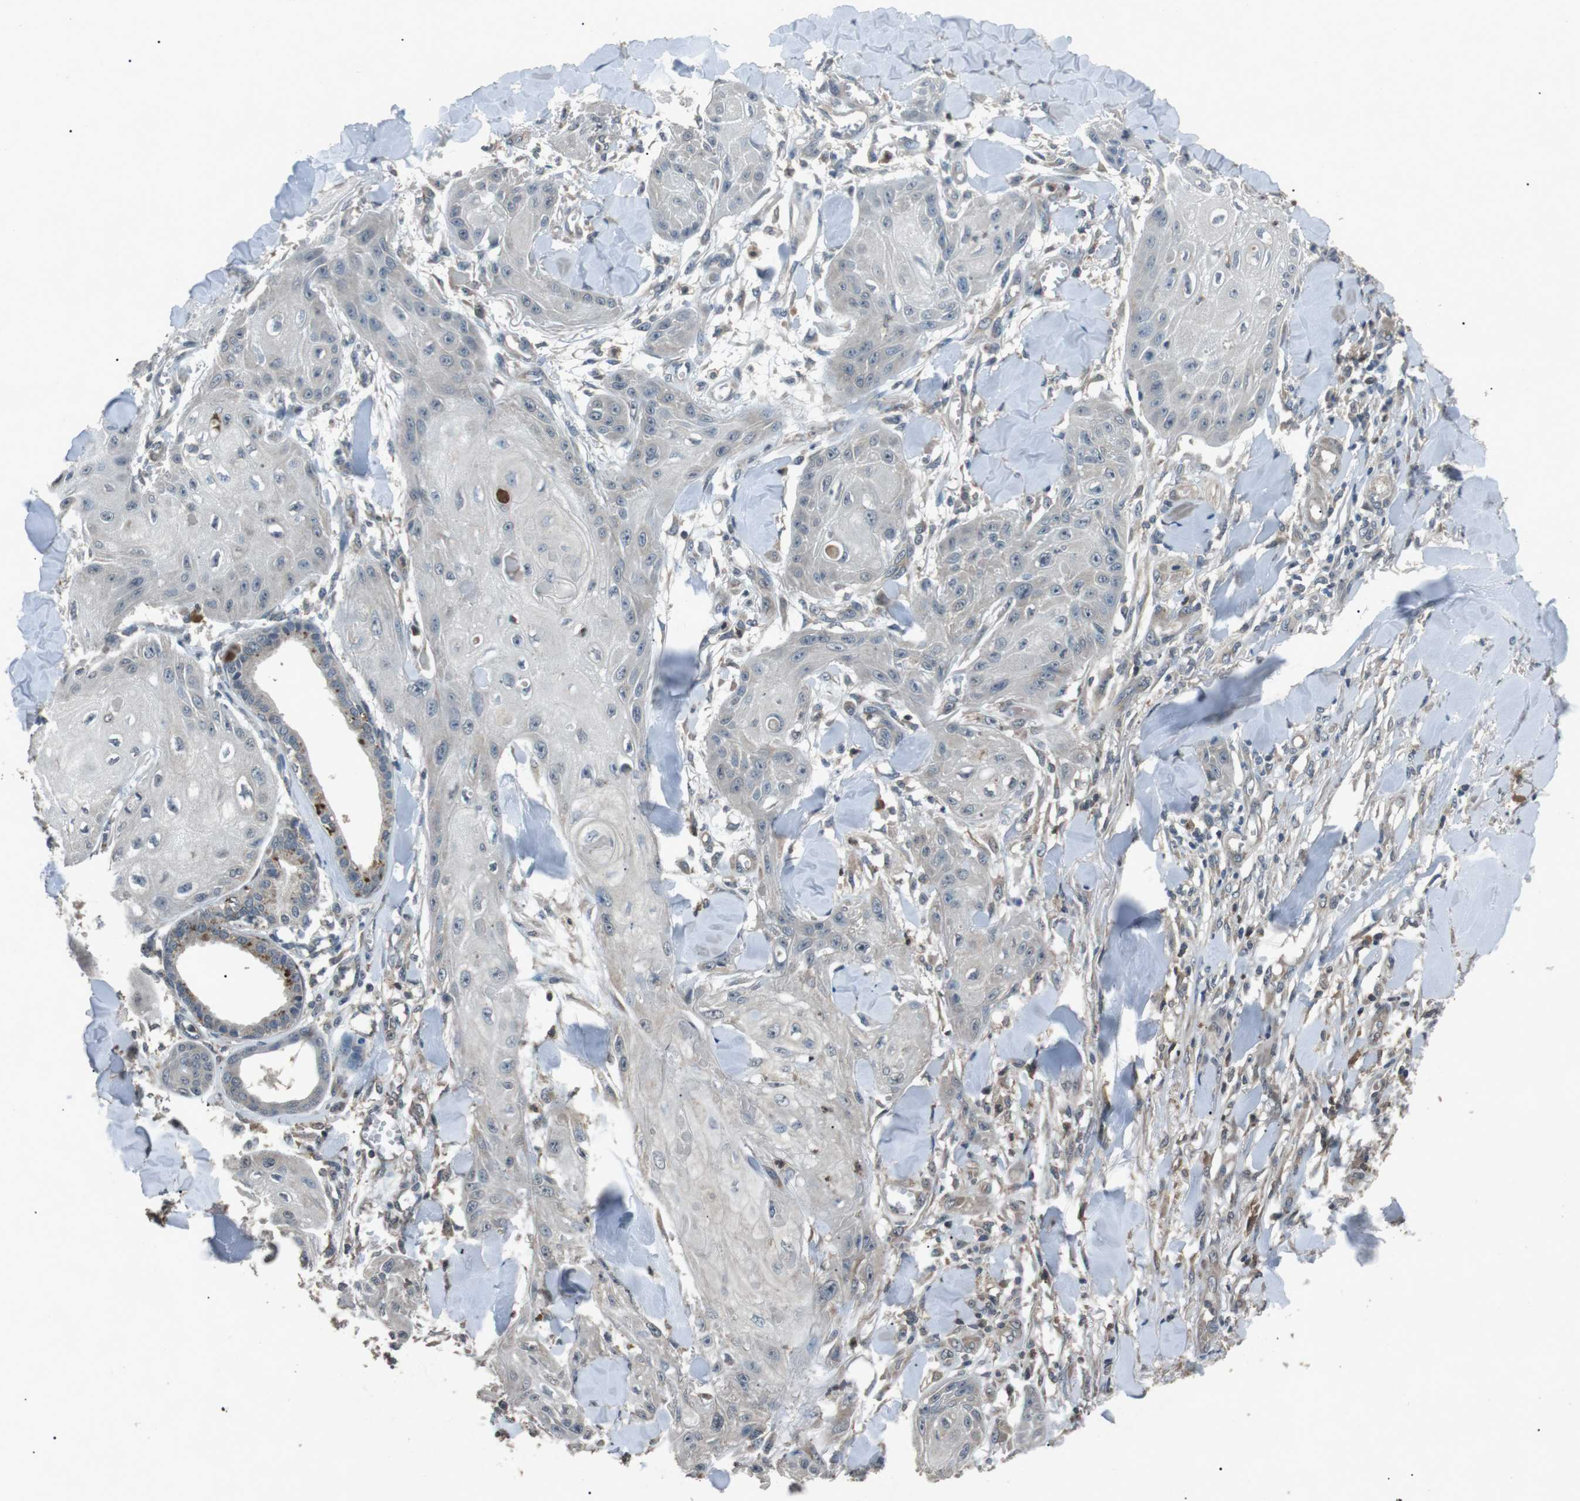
{"staining": {"intensity": "negative", "quantity": "none", "location": "none"}, "tissue": "skin cancer", "cell_type": "Tumor cells", "image_type": "cancer", "snomed": [{"axis": "morphology", "description": "Squamous cell carcinoma, NOS"}, {"axis": "topography", "description": "Skin"}], "caption": "Squamous cell carcinoma (skin) stained for a protein using immunohistochemistry exhibits no expression tumor cells.", "gene": "NEK7", "patient": {"sex": "male", "age": 74}}